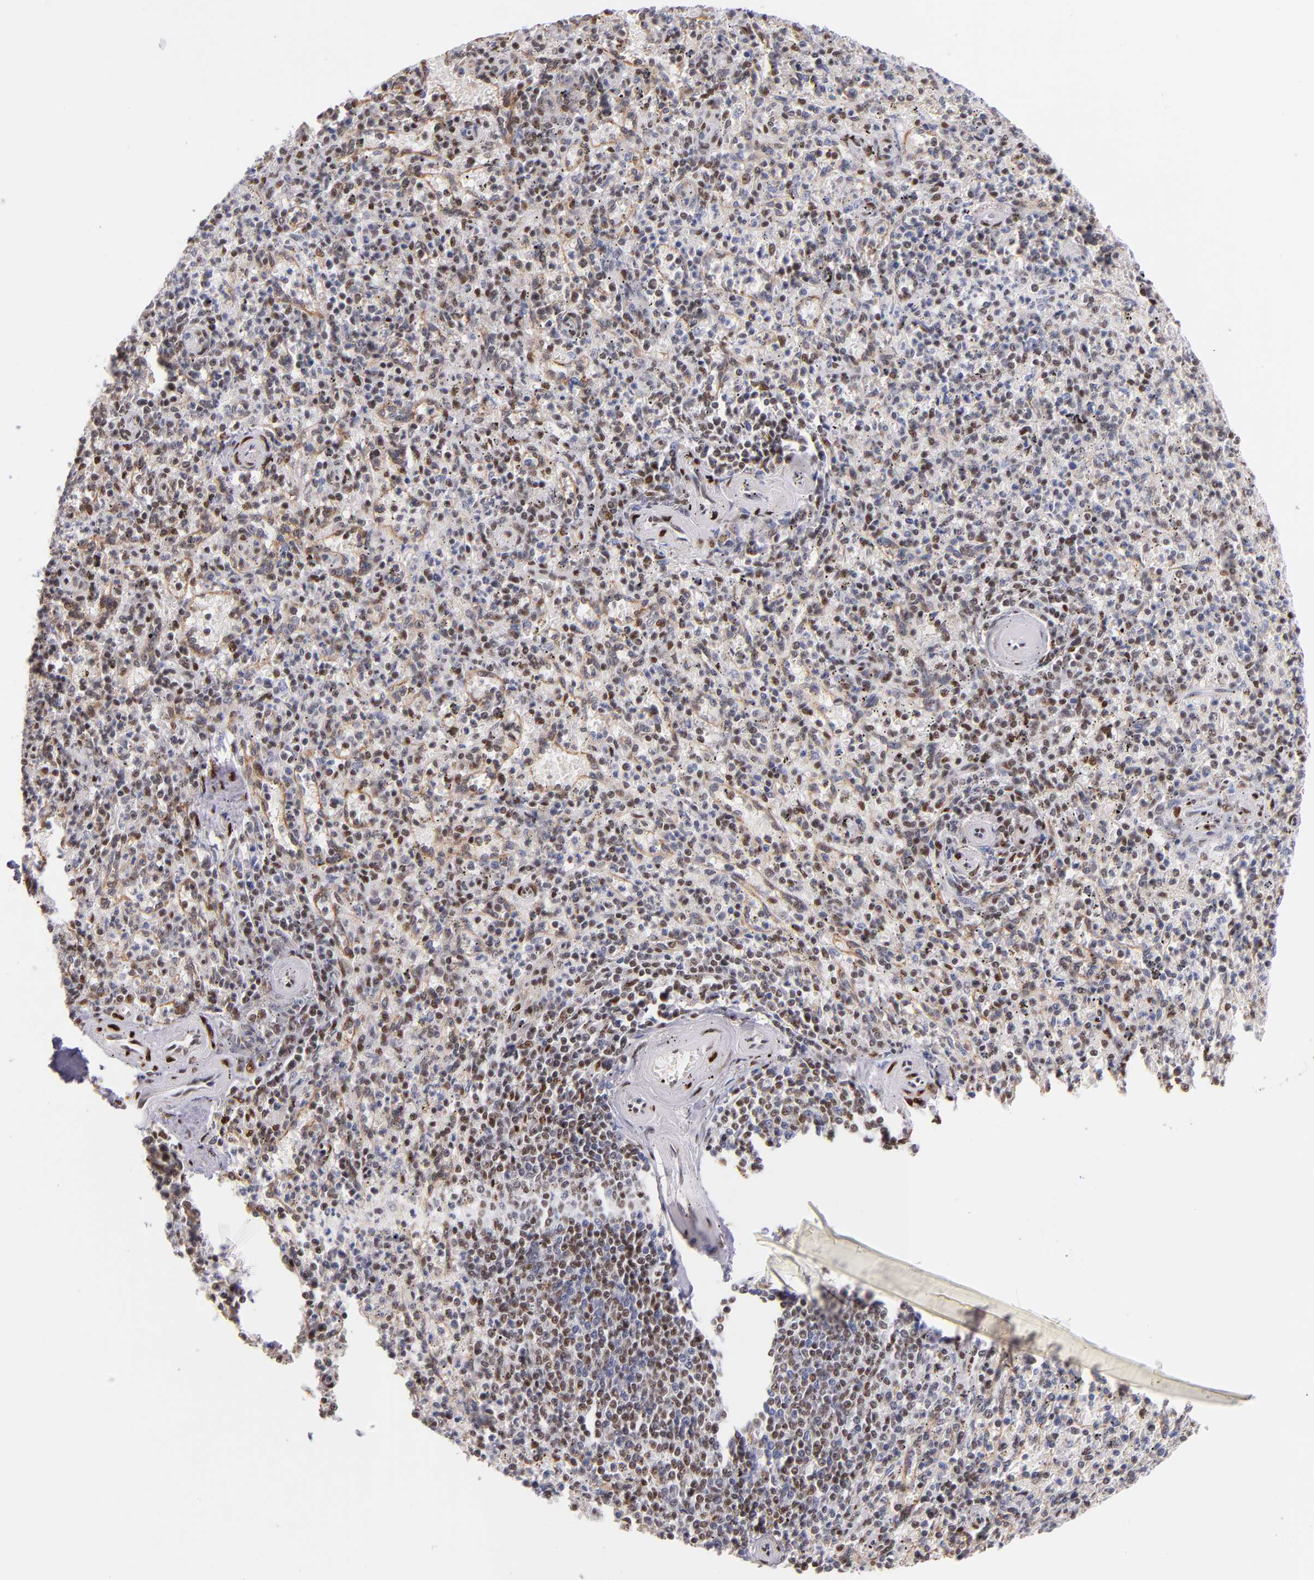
{"staining": {"intensity": "weak", "quantity": "<25%", "location": "nuclear"}, "tissue": "spleen", "cell_type": "Cells in red pulp", "image_type": "normal", "snomed": [{"axis": "morphology", "description": "Normal tissue, NOS"}, {"axis": "topography", "description": "Spleen"}], "caption": "Benign spleen was stained to show a protein in brown. There is no significant staining in cells in red pulp. (DAB (3,3'-diaminobenzidine) immunohistochemistry, high magnification).", "gene": "SRF", "patient": {"sex": "male", "age": 72}}